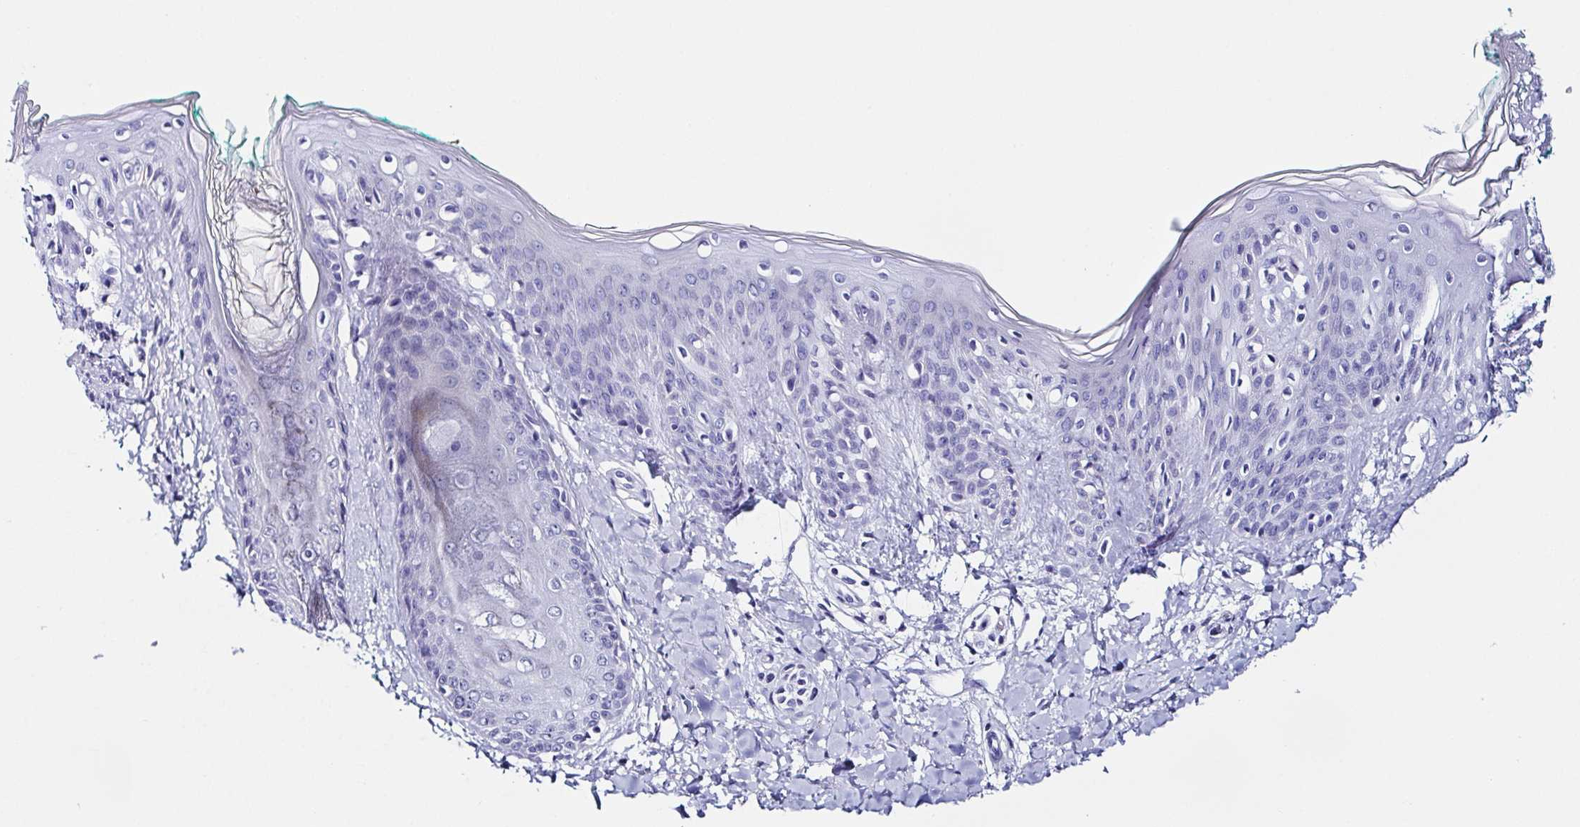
{"staining": {"intensity": "negative", "quantity": "none", "location": "none"}, "tissue": "skin", "cell_type": "Fibroblasts", "image_type": "normal", "snomed": [{"axis": "morphology", "description": "Normal tissue, NOS"}, {"axis": "topography", "description": "Skin"}], "caption": "Fibroblasts show no significant protein expression in unremarkable skin.", "gene": "TNNT2", "patient": {"sex": "male", "age": 16}}